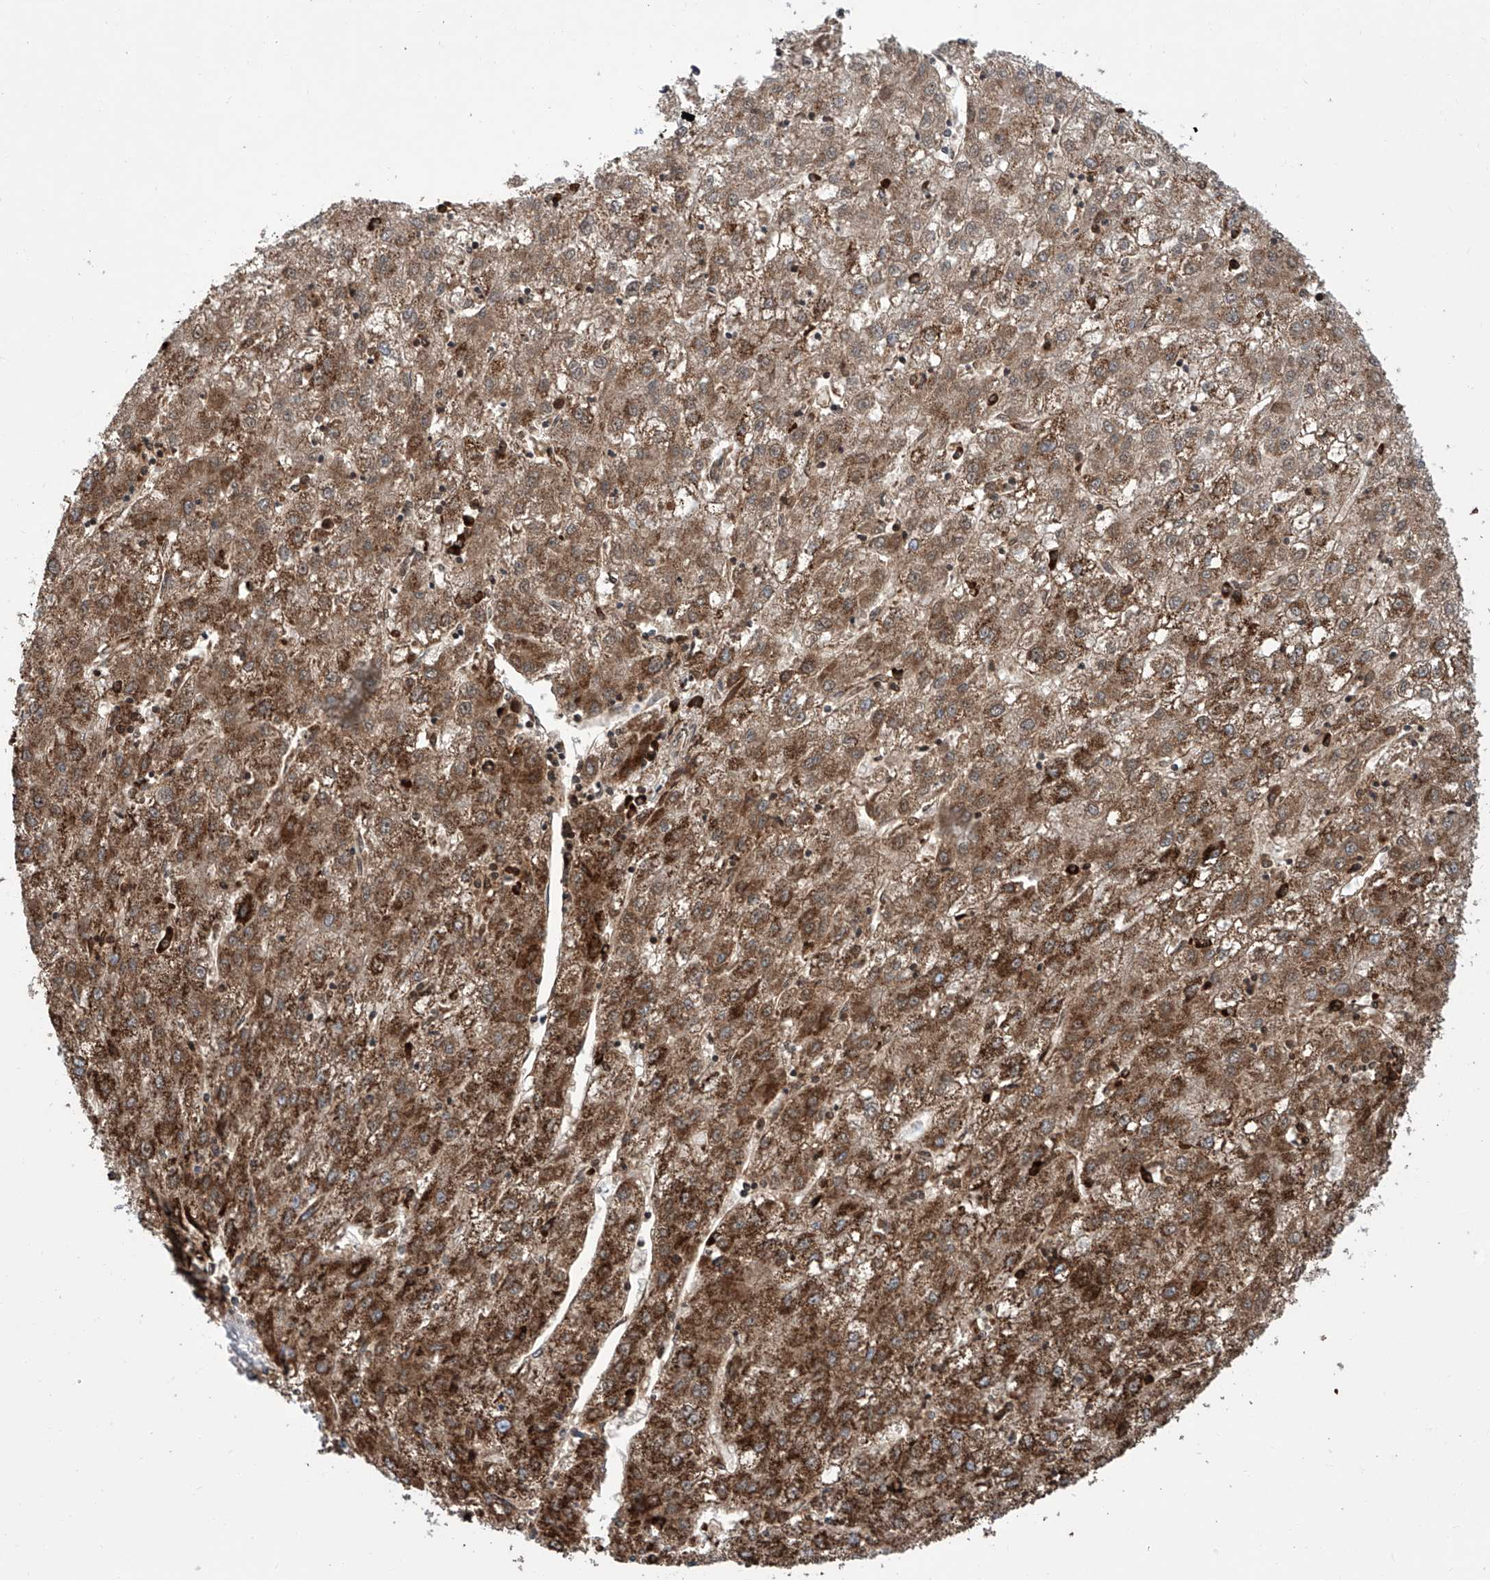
{"staining": {"intensity": "strong", "quantity": "25%-75%", "location": "cytoplasmic/membranous"}, "tissue": "liver cancer", "cell_type": "Tumor cells", "image_type": "cancer", "snomed": [{"axis": "morphology", "description": "Carcinoma, Hepatocellular, NOS"}, {"axis": "topography", "description": "Liver"}], "caption": "Immunohistochemical staining of human liver cancer (hepatocellular carcinoma) reveals high levels of strong cytoplasmic/membranous staining in about 25%-75% of tumor cells.", "gene": "ALDH6A1", "patient": {"sex": "male", "age": 72}}